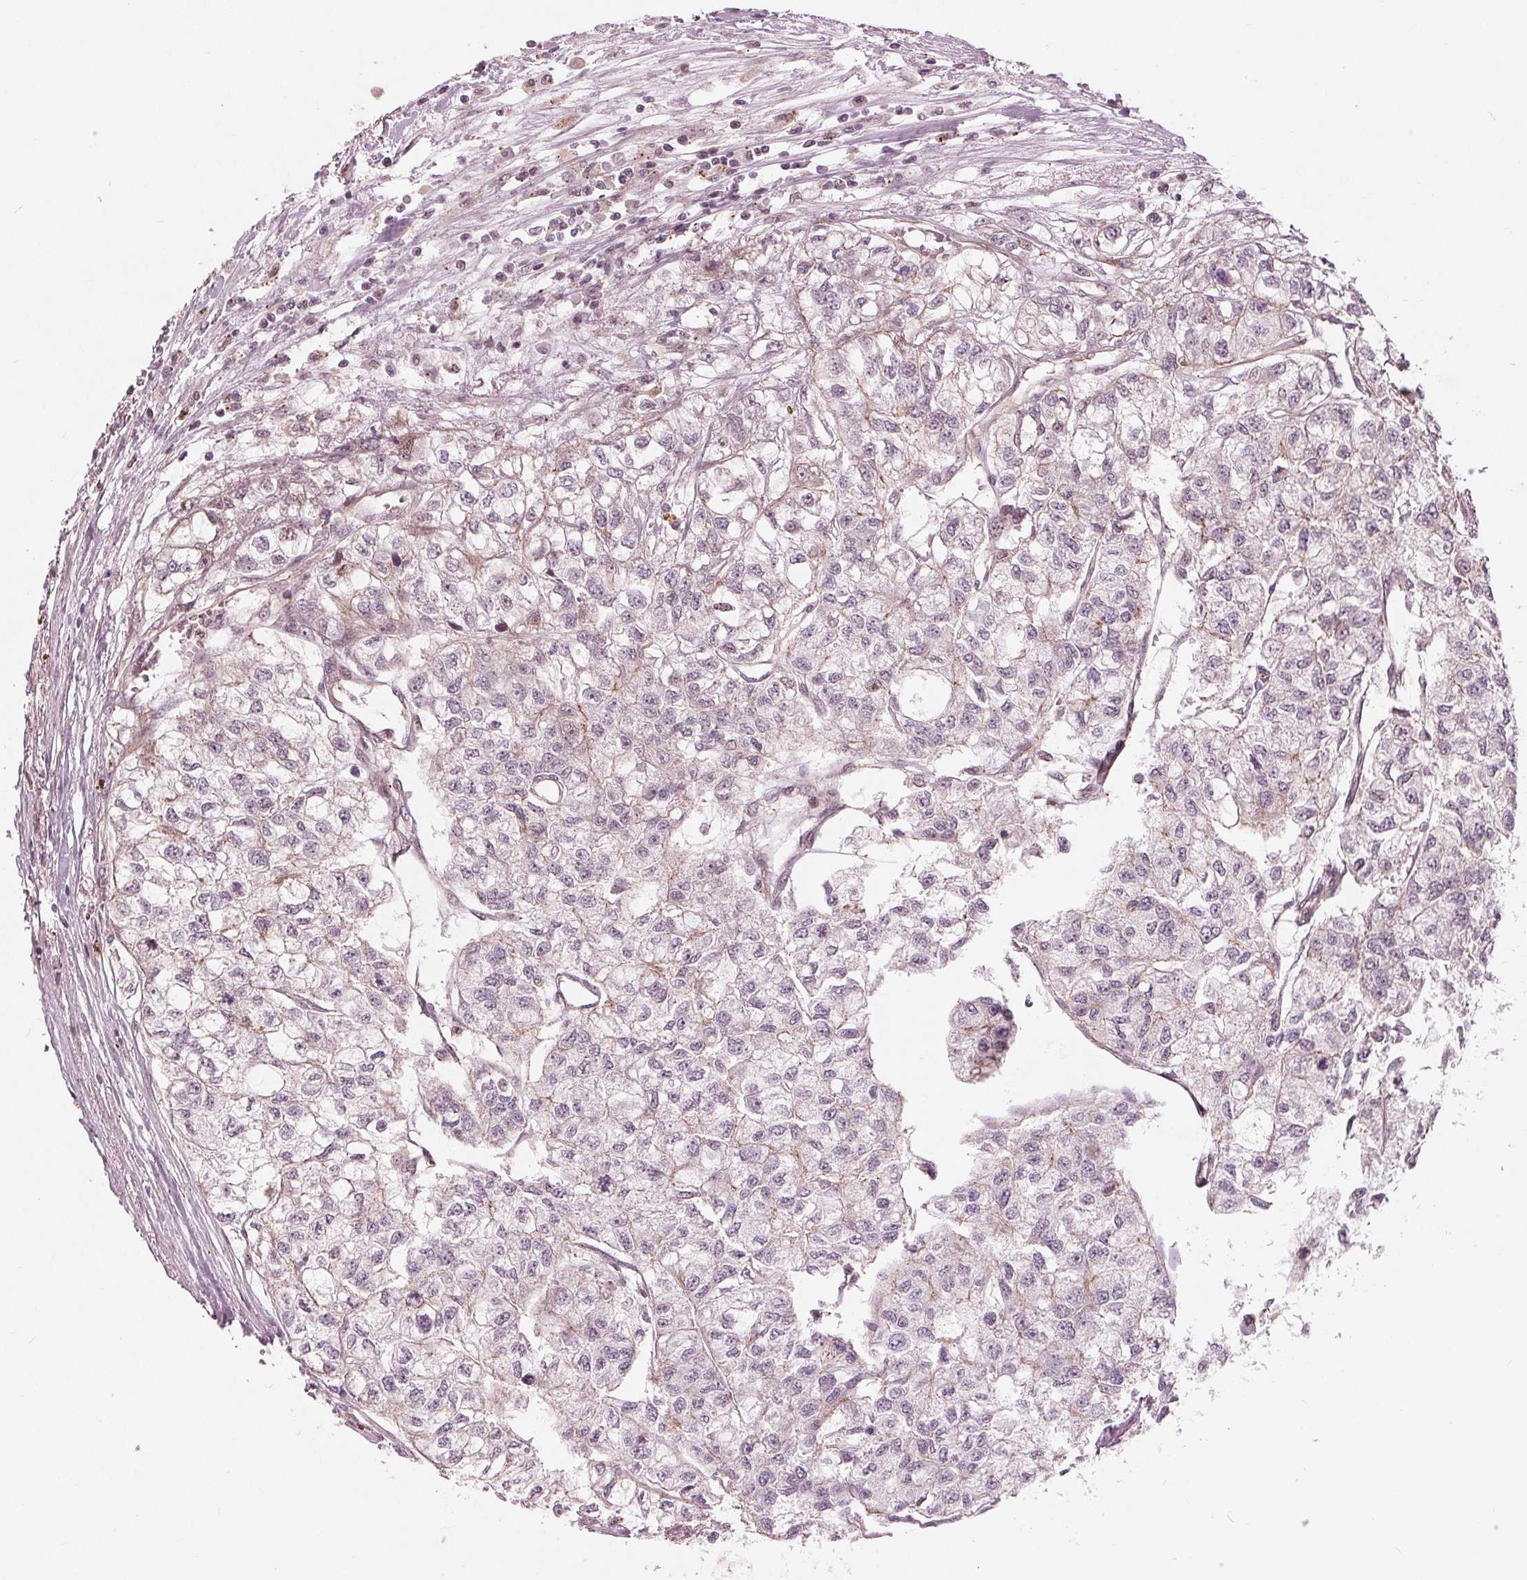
{"staining": {"intensity": "negative", "quantity": "none", "location": "none"}, "tissue": "renal cancer", "cell_type": "Tumor cells", "image_type": "cancer", "snomed": [{"axis": "morphology", "description": "Adenocarcinoma, NOS"}, {"axis": "topography", "description": "Kidney"}], "caption": "High power microscopy photomicrograph of an IHC image of renal cancer (adenocarcinoma), revealing no significant staining in tumor cells.", "gene": "TXNIP", "patient": {"sex": "male", "age": 56}}